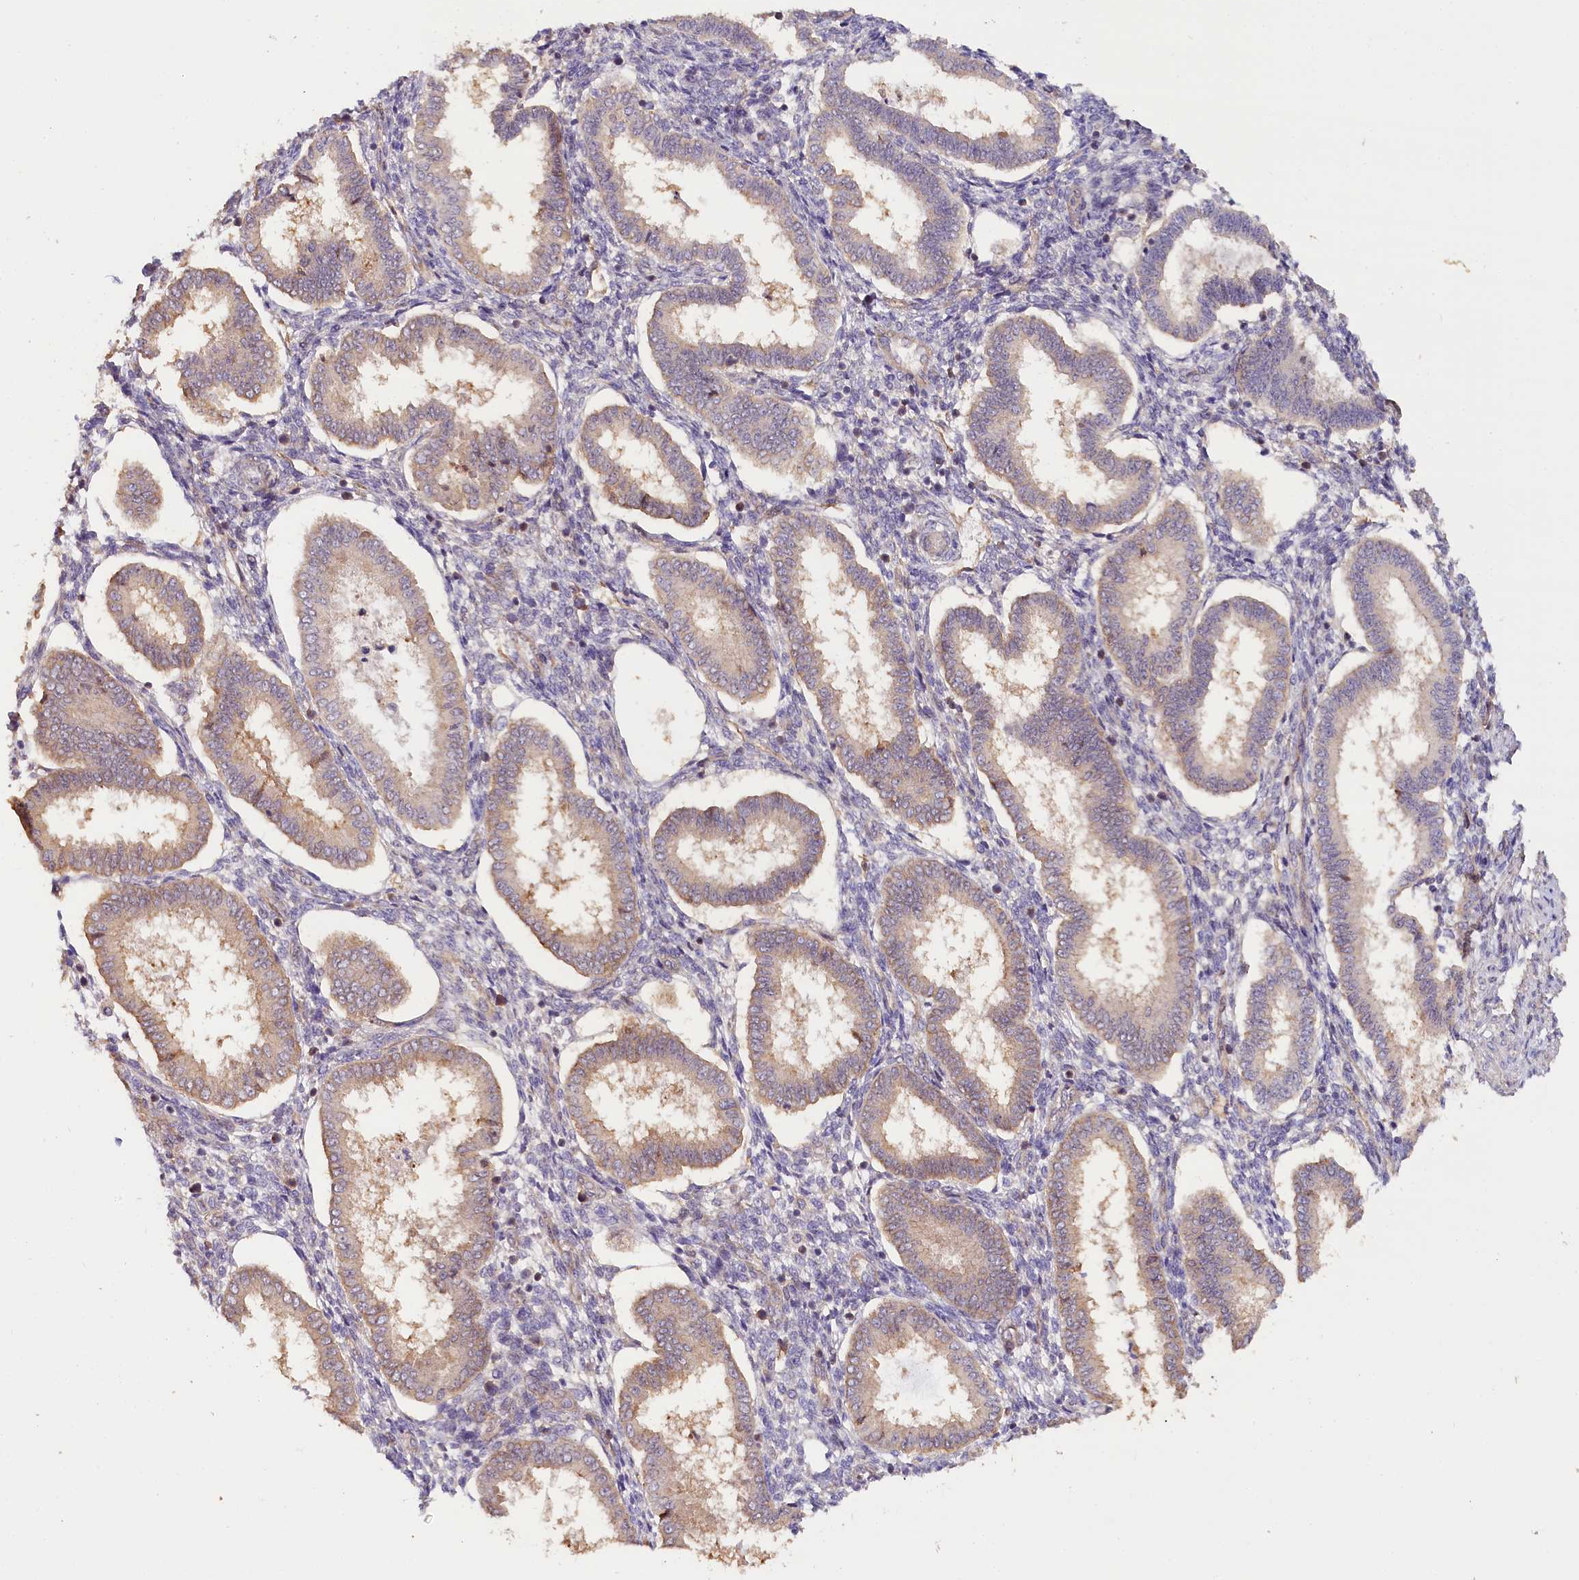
{"staining": {"intensity": "negative", "quantity": "none", "location": "none"}, "tissue": "endometrium", "cell_type": "Cells in endometrial stroma", "image_type": "normal", "snomed": [{"axis": "morphology", "description": "Normal tissue, NOS"}, {"axis": "topography", "description": "Endometrium"}], "caption": "IHC histopathology image of benign endometrium: endometrium stained with DAB (3,3'-diaminobenzidine) reveals no significant protein positivity in cells in endometrial stroma. (Stains: DAB (3,3'-diaminobenzidine) immunohistochemistry (IHC) with hematoxylin counter stain, Microscopy: brightfield microscopy at high magnification).", "gene": "KATNB1", "patient": {"sex": "female", "age": 24}}